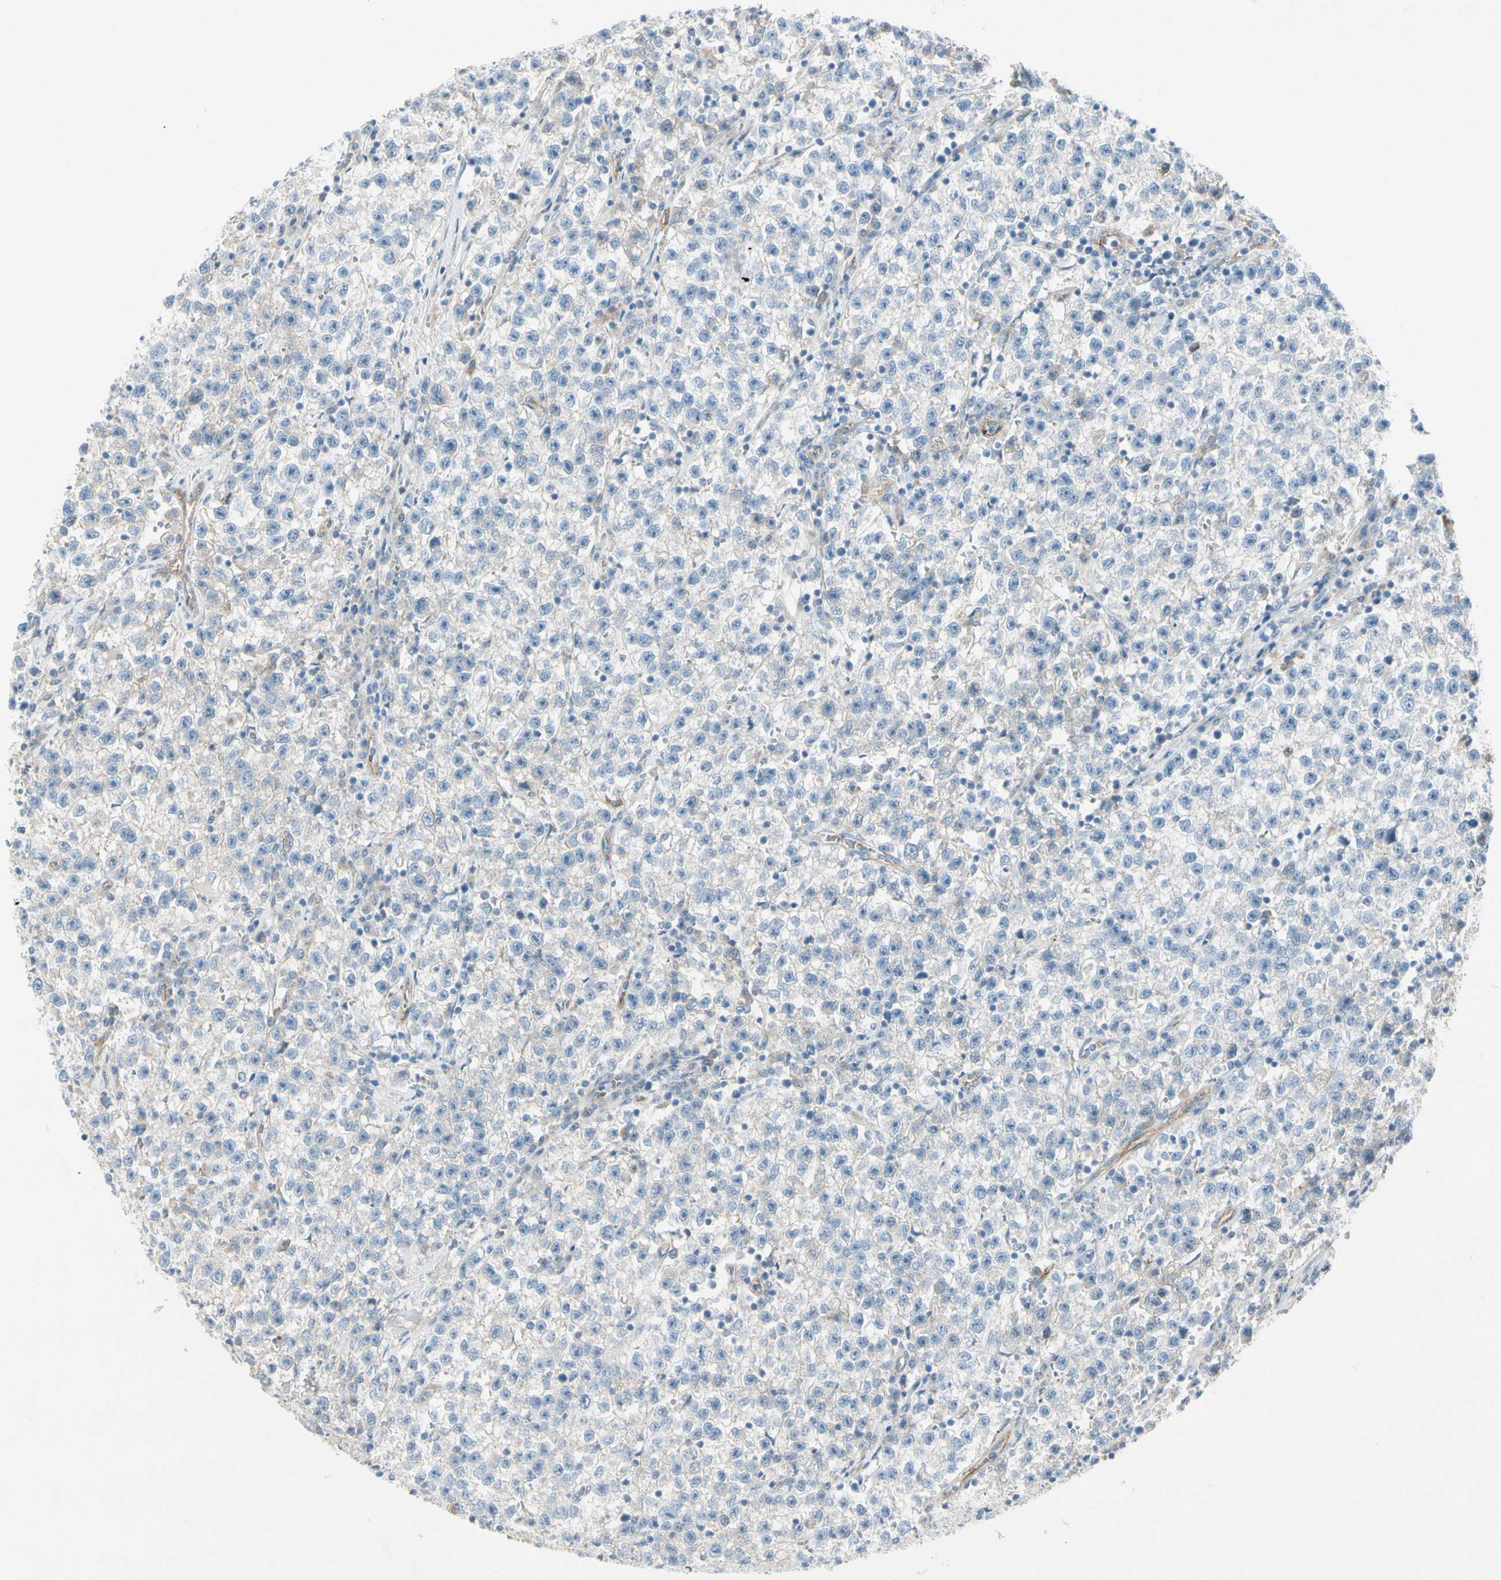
{"staining": {"intensity": "negative", "quantity": "none", "location": "none"}, "tissue": "testis cancer", "cell_type": "Tumor cells", "image_type": "cancer", "snomed": [{"axis": "morphology", "description": "Seminoma, NOS"}, {"axis": "topography", "description": "Testis"}], "caption": "IHC of testis cancer (seminoma) demonstrates no positivity in tumor cells.", "gene": "ITGA3", "patient": {"sex": "male", "age": 22}}